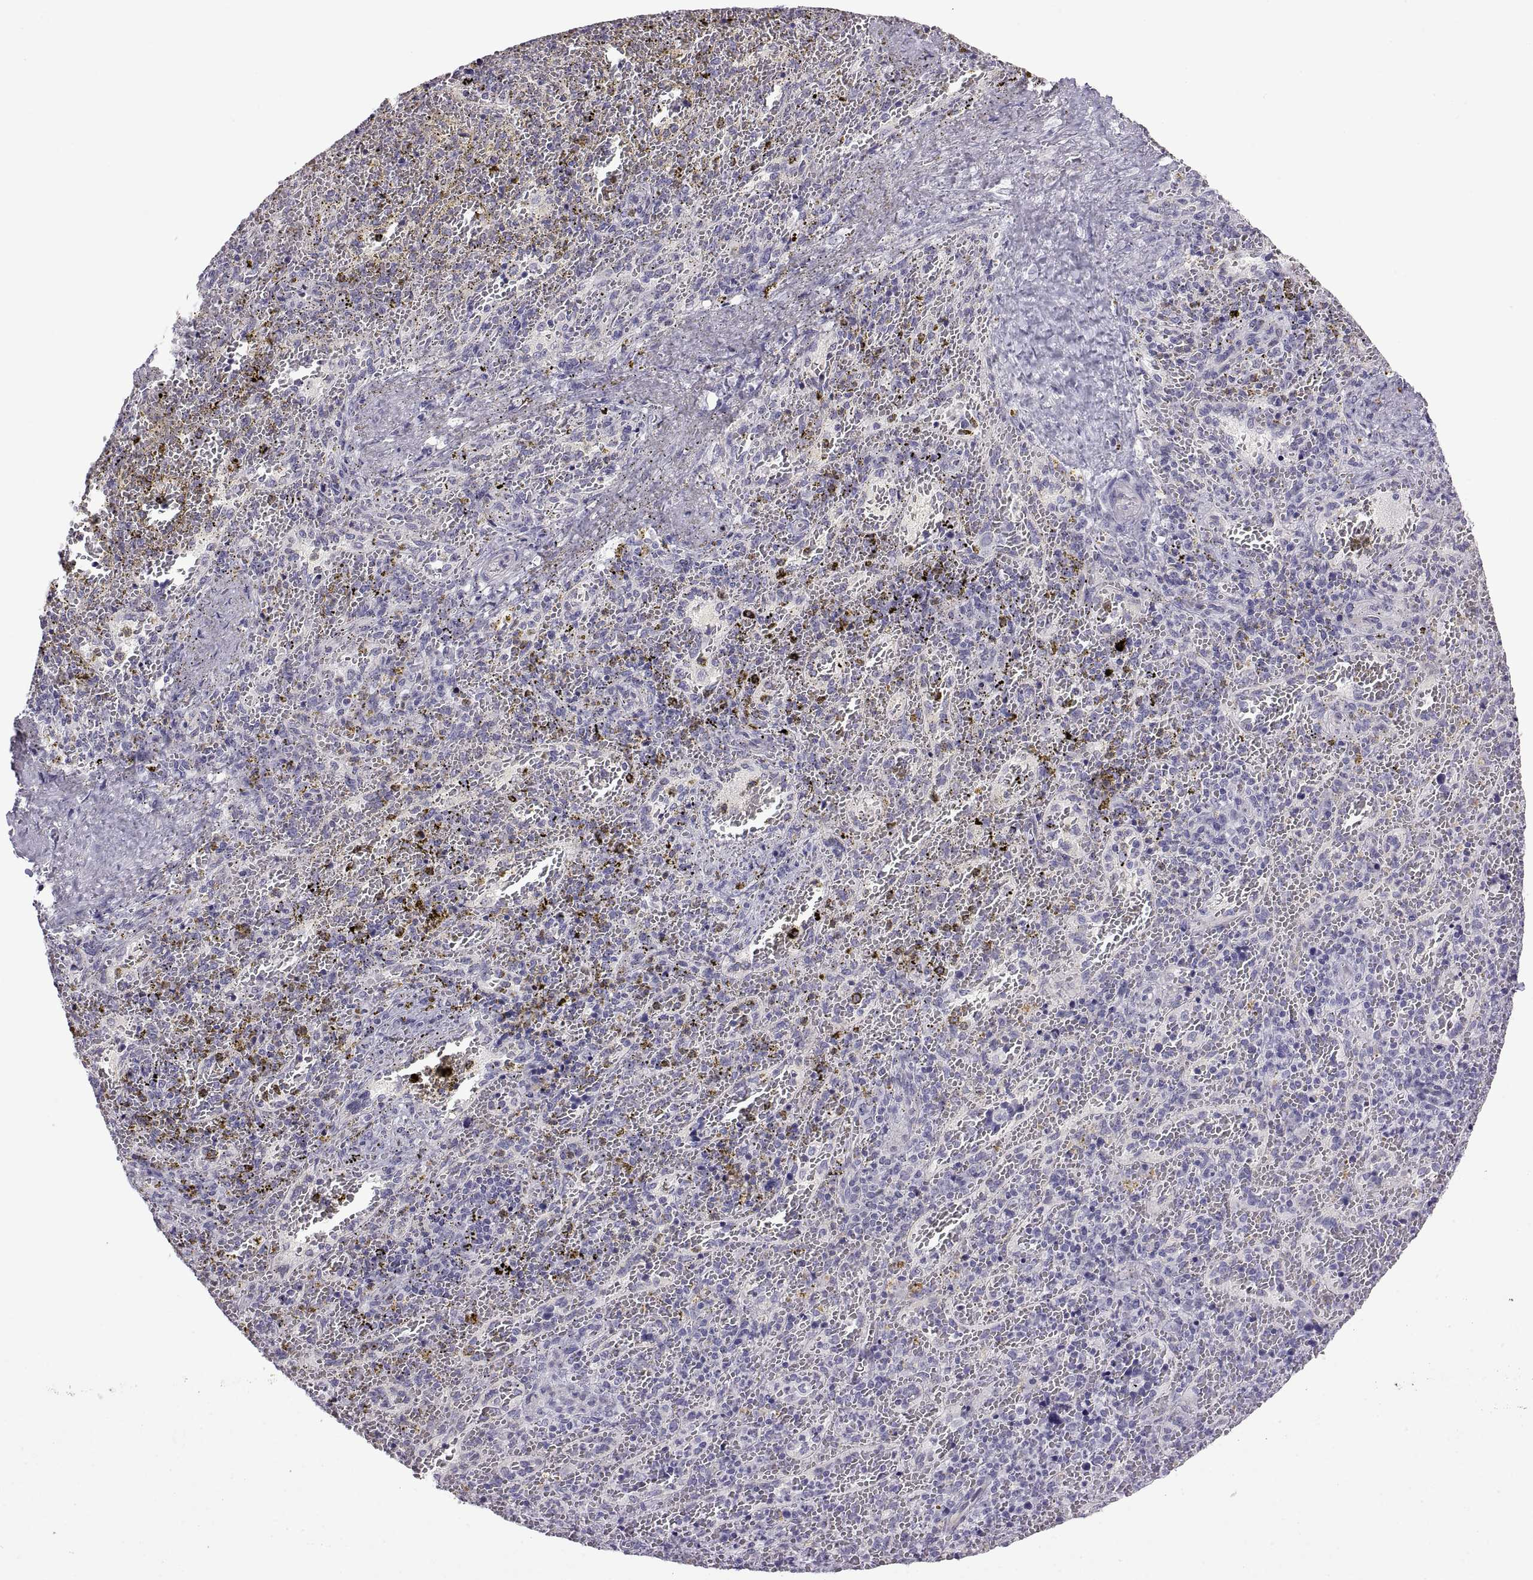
{"staining": {"intensity": "negative", "quantity": "none", "location": "none"}, "tissue": "spleen", "cell_type": "Cells in red pulp", "image_type": "normal", "snomed": [{"axis": "morphology", "description": "Normal tissue, NOS"}, {"axis": "topography", "description": "Spleen"}], "caption": "High power microscopy photomicrograph of an immunohistochemistry (IHC) image of unremarkable spleen, revealing no significant positivity in cells in red pulp. Nuclei are stained in blue.", "gene": "FAM170A", "patient": {"sex": "female", "age": 50}}